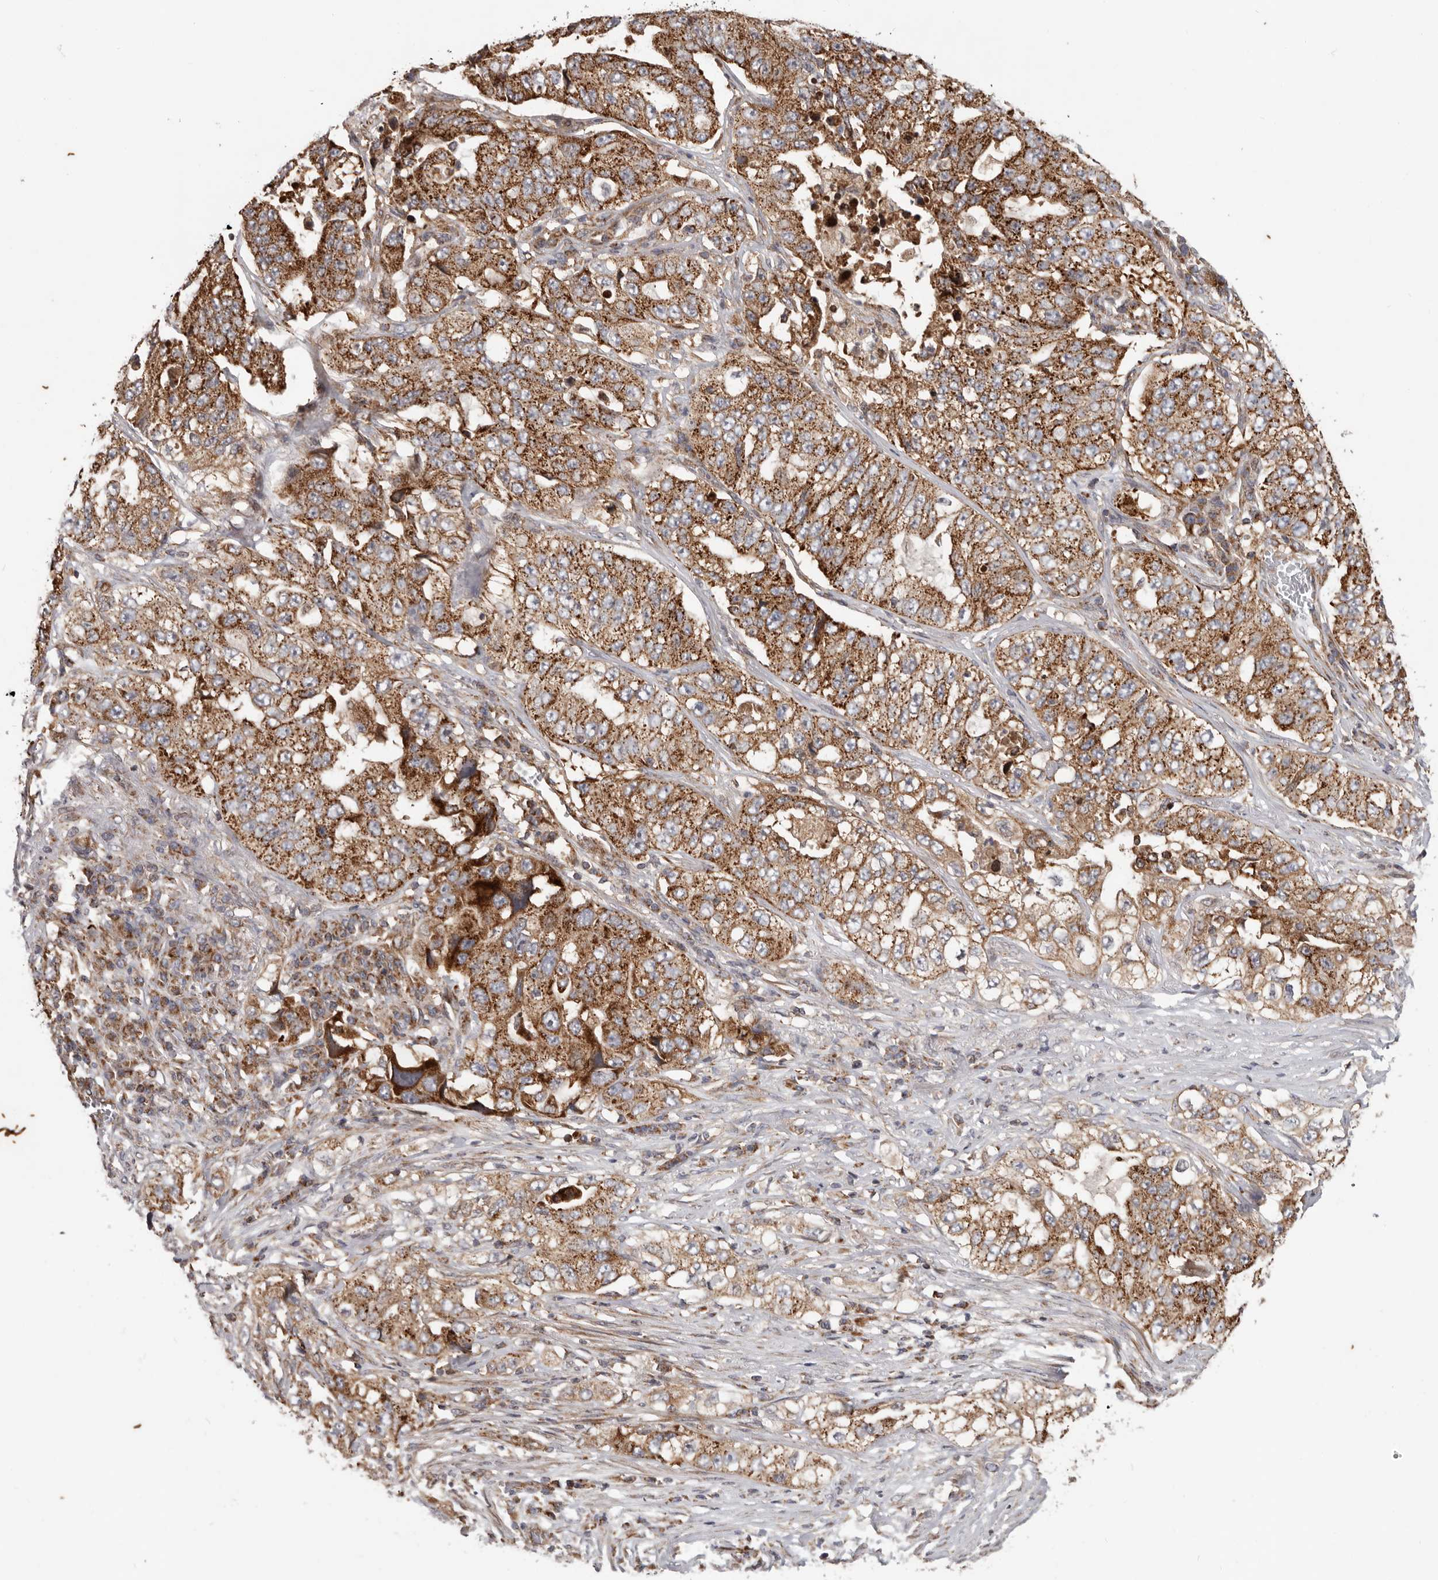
{"staining": {"intensity": "strong", "quantity": ">75%", "location": "cytoplasmic/membranous"}, "tissue": "lung cancer", "cell_type": "Tumor cells", "image_type": "cancer", "snomed": [{"axis": "morphology", "description": "Adenocarcinoma, NOS"}, {"axis": "topography", "description": "Lung"}], "caption": "The photomicrograph demonstrates immunohistochemical staining of lung cancer (adenocarcinoma). There is strong cytoplasmic/membranous staining is seen in about >75% of tumor cells.", "gene": "MRPS10", "patient": {"sex": "female", "age": 51}}